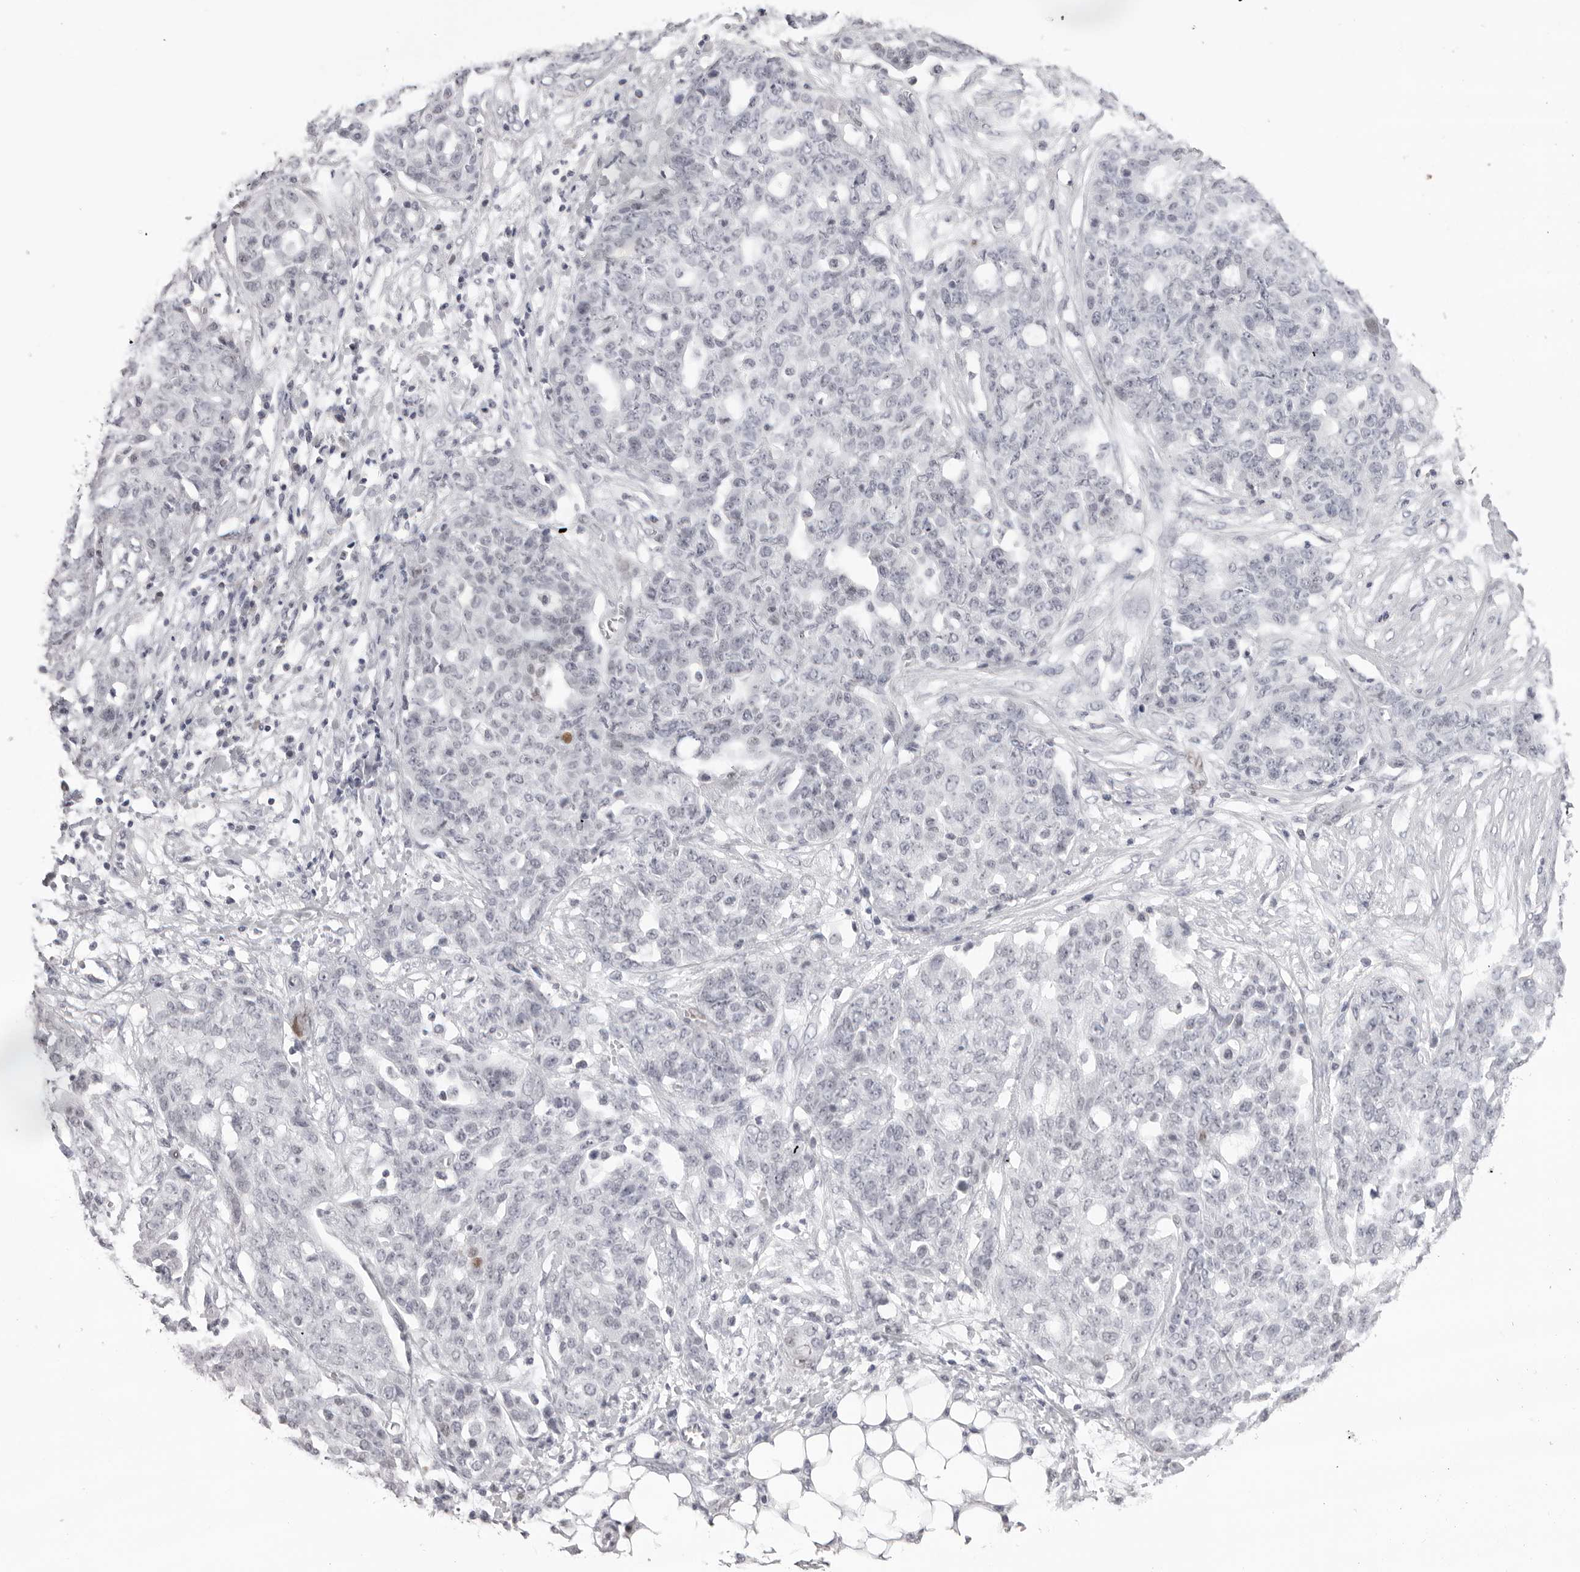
{"staining": {"intensity": "negative", "quantity": "none", "location": "none"}, "tissue": "ovarian cancer", "cell_type": "Tumor cells", "image_type": "cancer", "snomed": [{"axis": "morphology", "description": "Cystadenocarcinoma, serous, NOS"}, {"axis": "topography", "description": "Soft tissue"}, {"axis": "topography", "description": "Ovary"}], "caption": "This is an immunohistochemistry histopathology image of human ovarian cancer. There is no positivity in tumor cells.", "gene": "MAFK", "patient": {"sex": "female", "age": 57}}